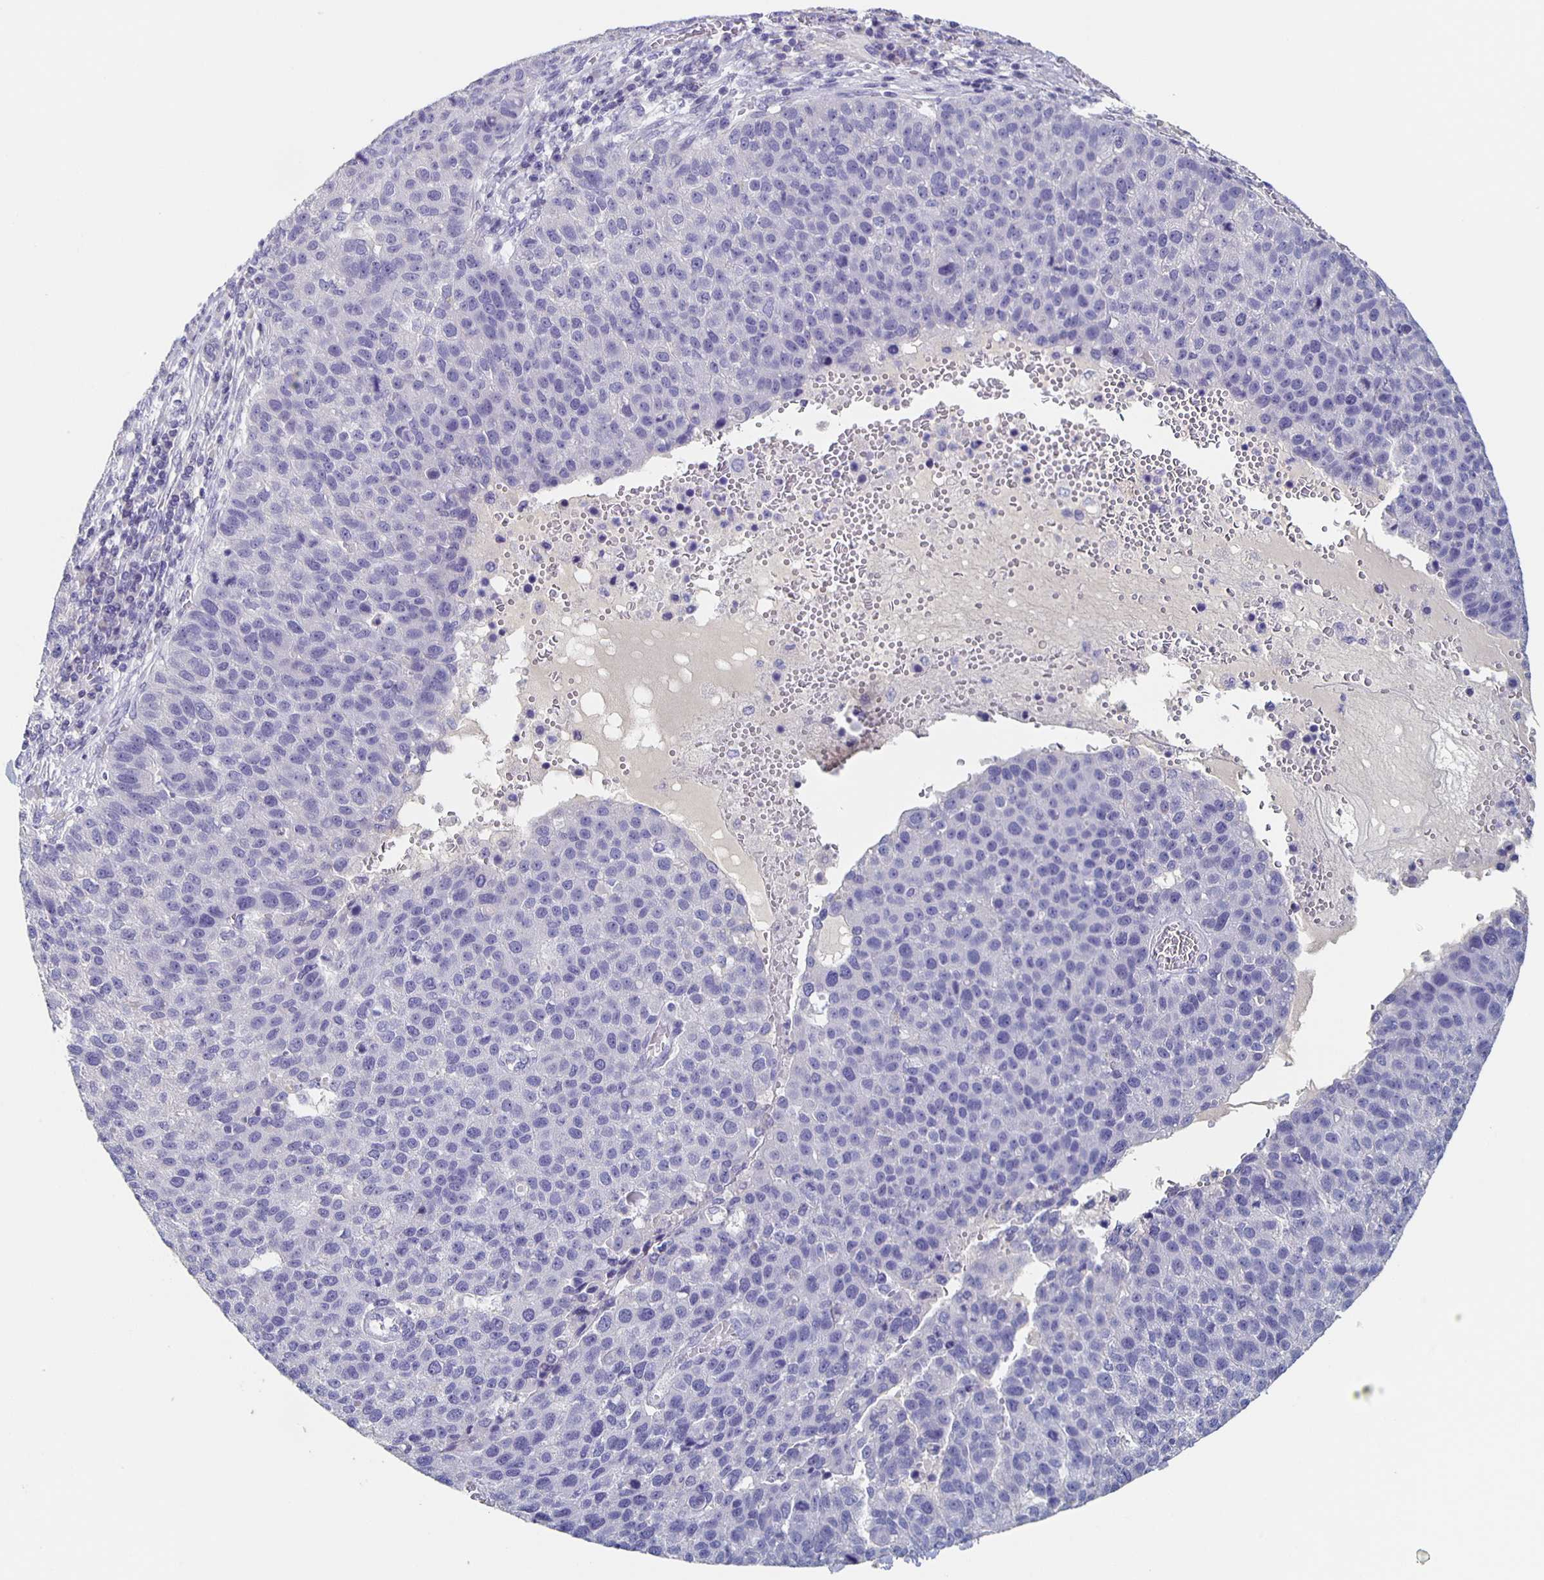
{"staining": {"intensity": "negative", "quantity": "none", "location": "none"}, "tissue": "pancreatic cancer", "cell_type": "Tumor cells", "image_type": "cancer", "snomed": [{"axis": "morphology", "description": "Adenocarcinoma, NOS"}, {"axis": "topography", "description": "Pancreas"}], "caption": "The photomicrograph exhibits no staining of tumor cells in pancreatic adenocarcinoma.", "gene": "CACNA2D2", "patient": {"sex": "female", "age": 61}}